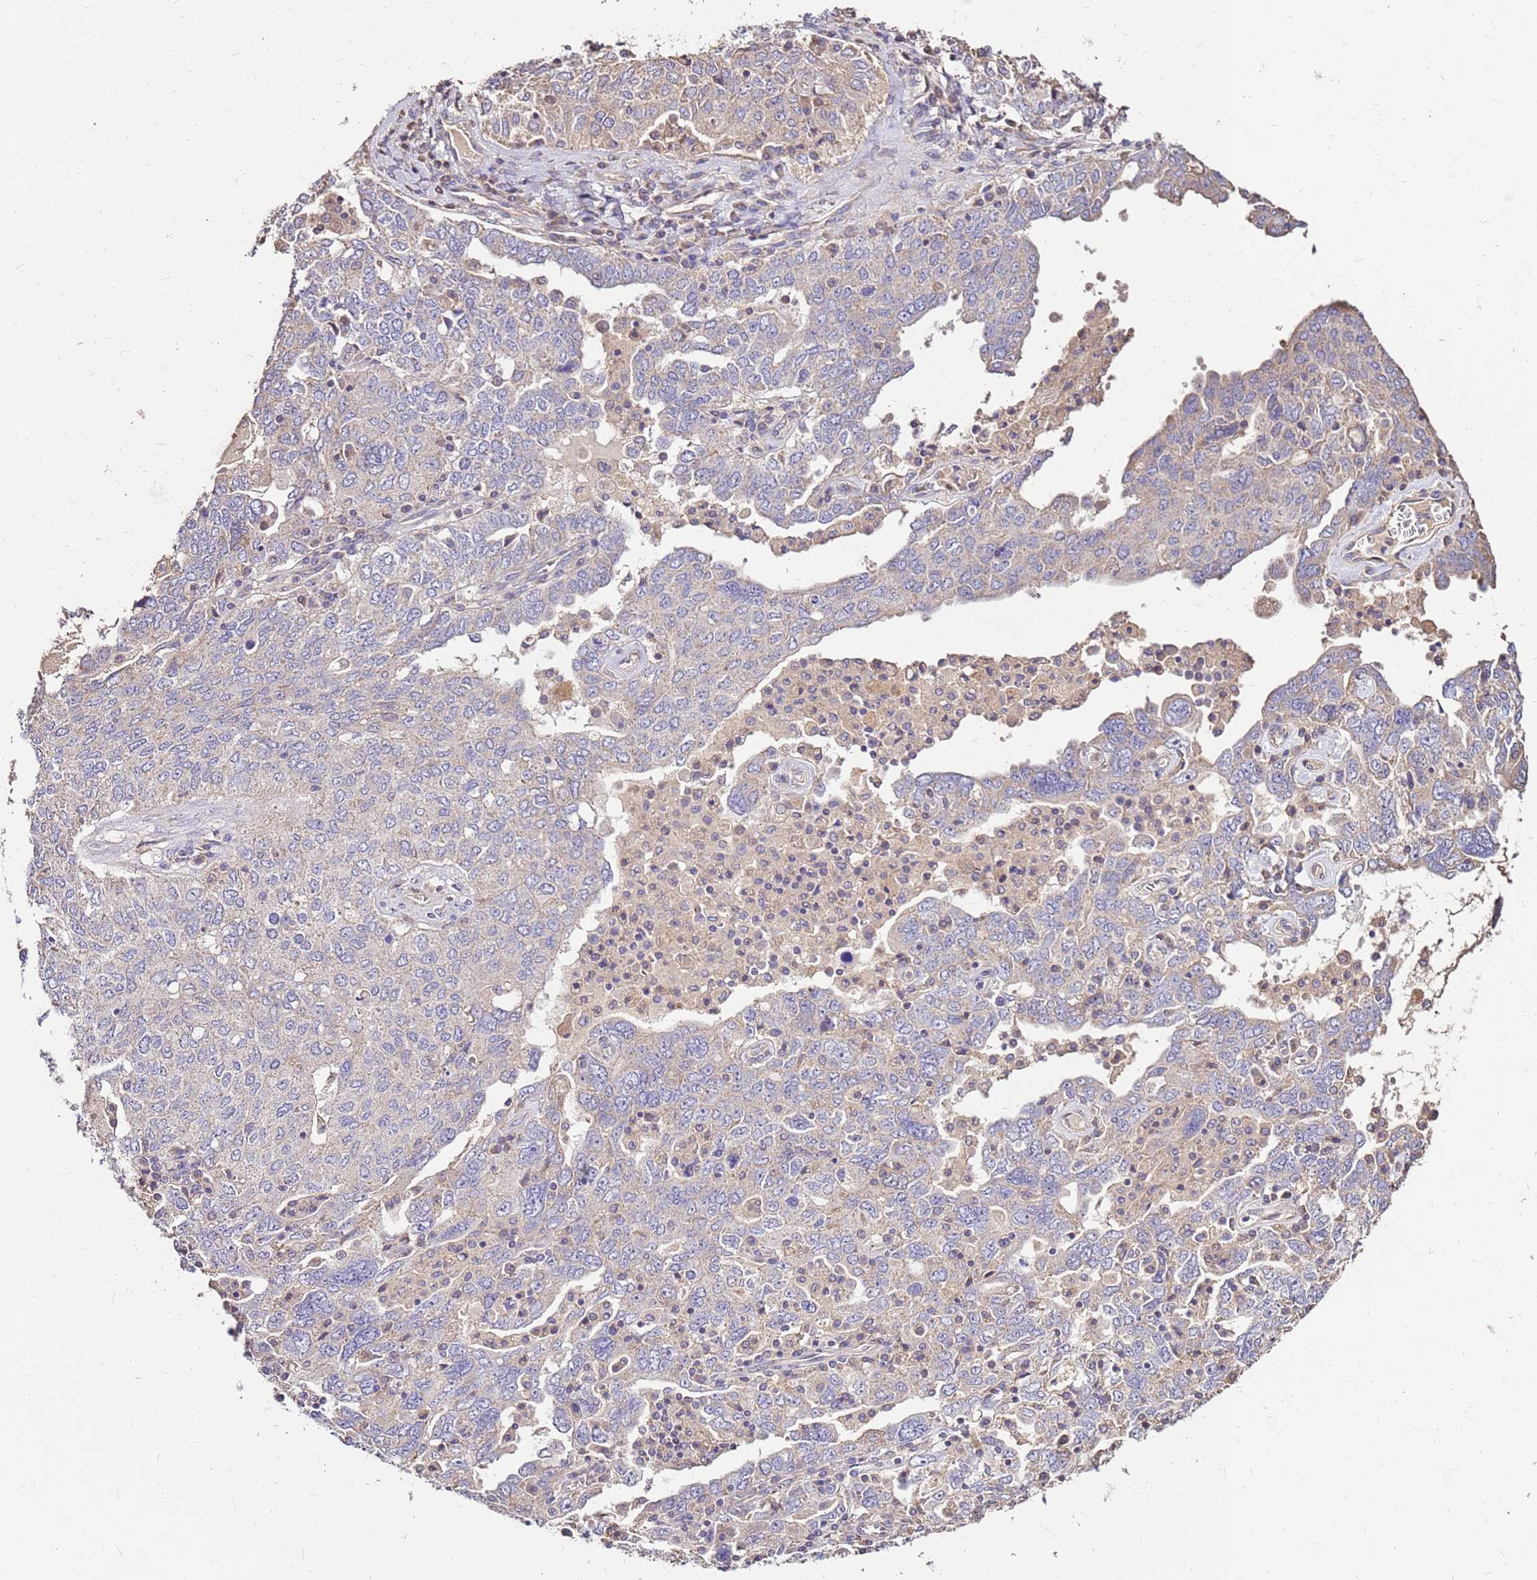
{"staining": {"intensity": "negative", "quantity": "none", "location": "none"}, "tissue": "ovarian cancer", "cell_type": "Tumor cells", "image_type": "cancer", "snomed": [{"axis": "morphology", "description": "Carcinoma, endometroid"}, {"axis": "topography", "description": "Ovary"}], "caption": "There is no significant staining in tumor cells of endometroid carcinoma (ovarian).", "gene": "EXD3", "patient": {"sex": "female", "age": 62}}